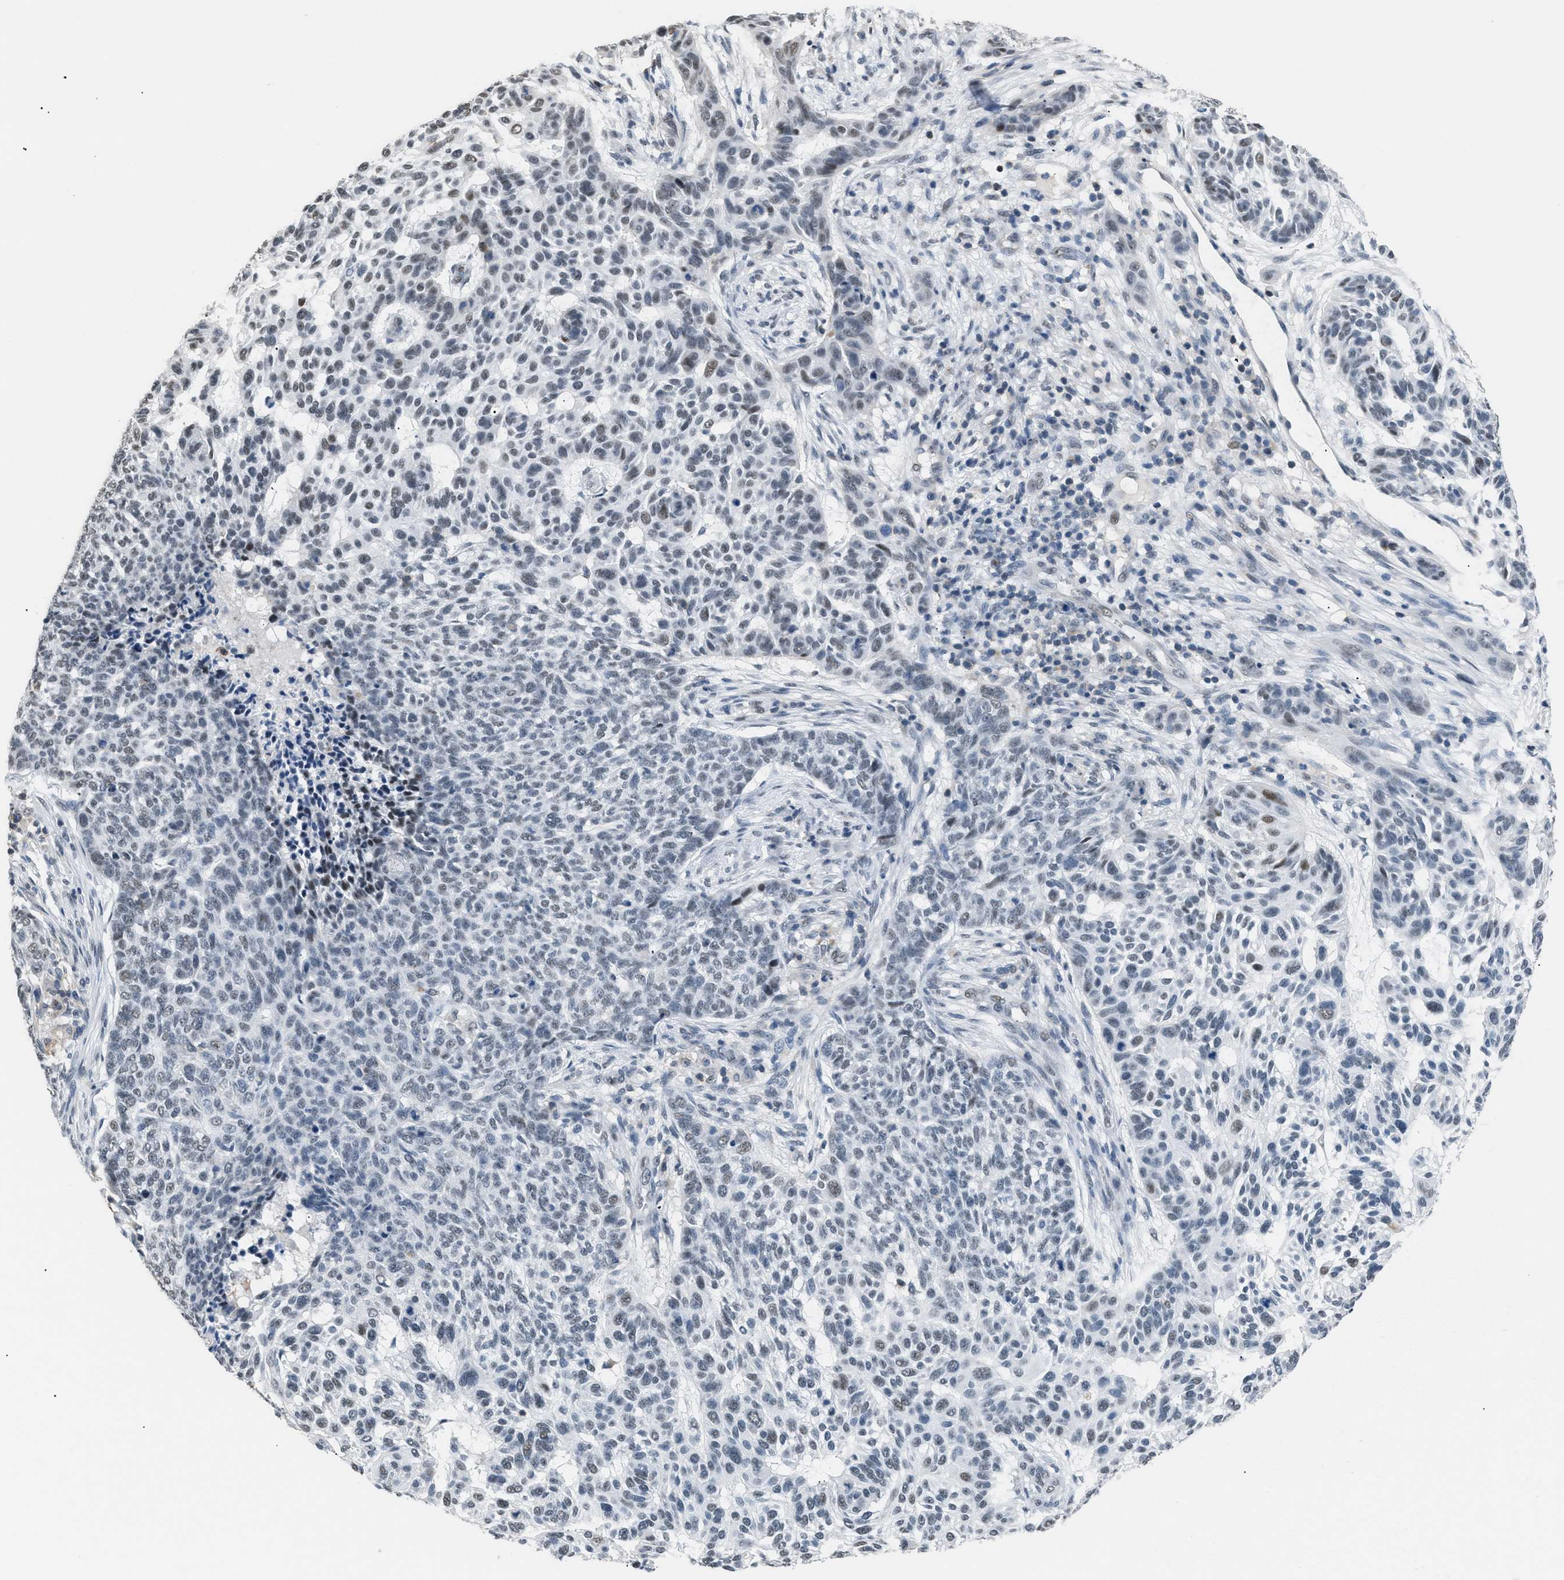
{"staining": {"intensity": "weak", "quantity": "25%-75%", "location": "nuclear"}, "tissue": "skin cancer", "cell_type": "Tumor cells", "image_type": "cancer", "snomed": [{"axis": "morphology", "description": "Basal cell carcinoma"}, {"axis": "topography", "description": "Skin"}], "caption": "Basal cell carcinoma (skin) stained for a protein exhibits weak nuclear positivity in tumor cells. (brown staining indicates protein expression, while blue staining denotes nuclei).", "gene": "KCNC3", "patient": {"sex": "male", "age": 85}}